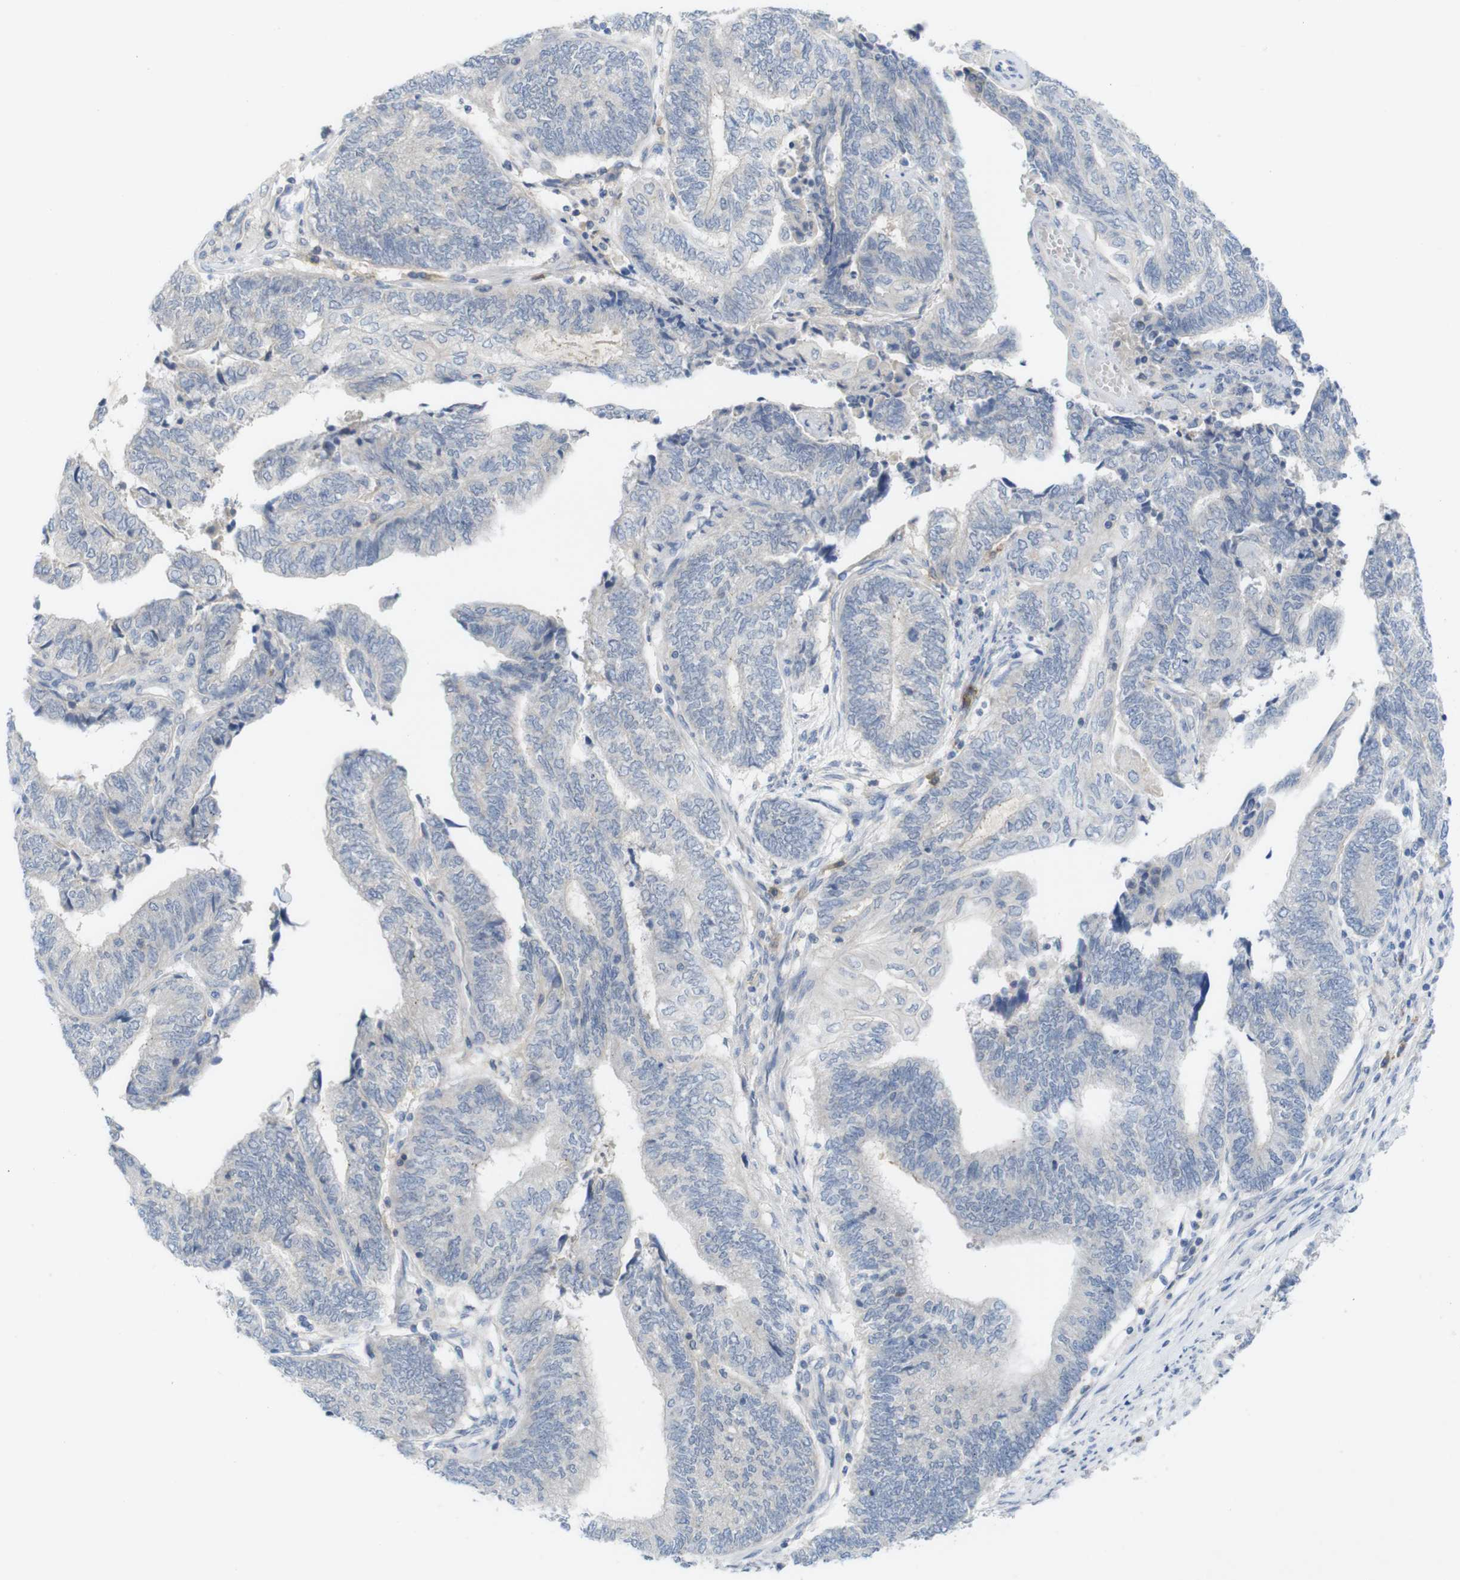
{"staining": {"intensity": "negative", "quantity": "none", "location": "none"}, "tissue": "endometrial cancer", "cell_type": "Tumor cells", "image_type": "cancer", "snomed": [{"axis": "morphology", "description": "Adenocarcinoma, NOS"}, {"axis": "topography", "description": "Uterus"}, {"axis": "topography", "description": "Endometrium"}], "caption": "Histopathology image shows no significant protein expression in tumor cells of adenocarcinoma (endometrial). Nuclei are stained in blue.", "gene": "SLAMF7", "patient": {"sex": "female", "age": 70}}